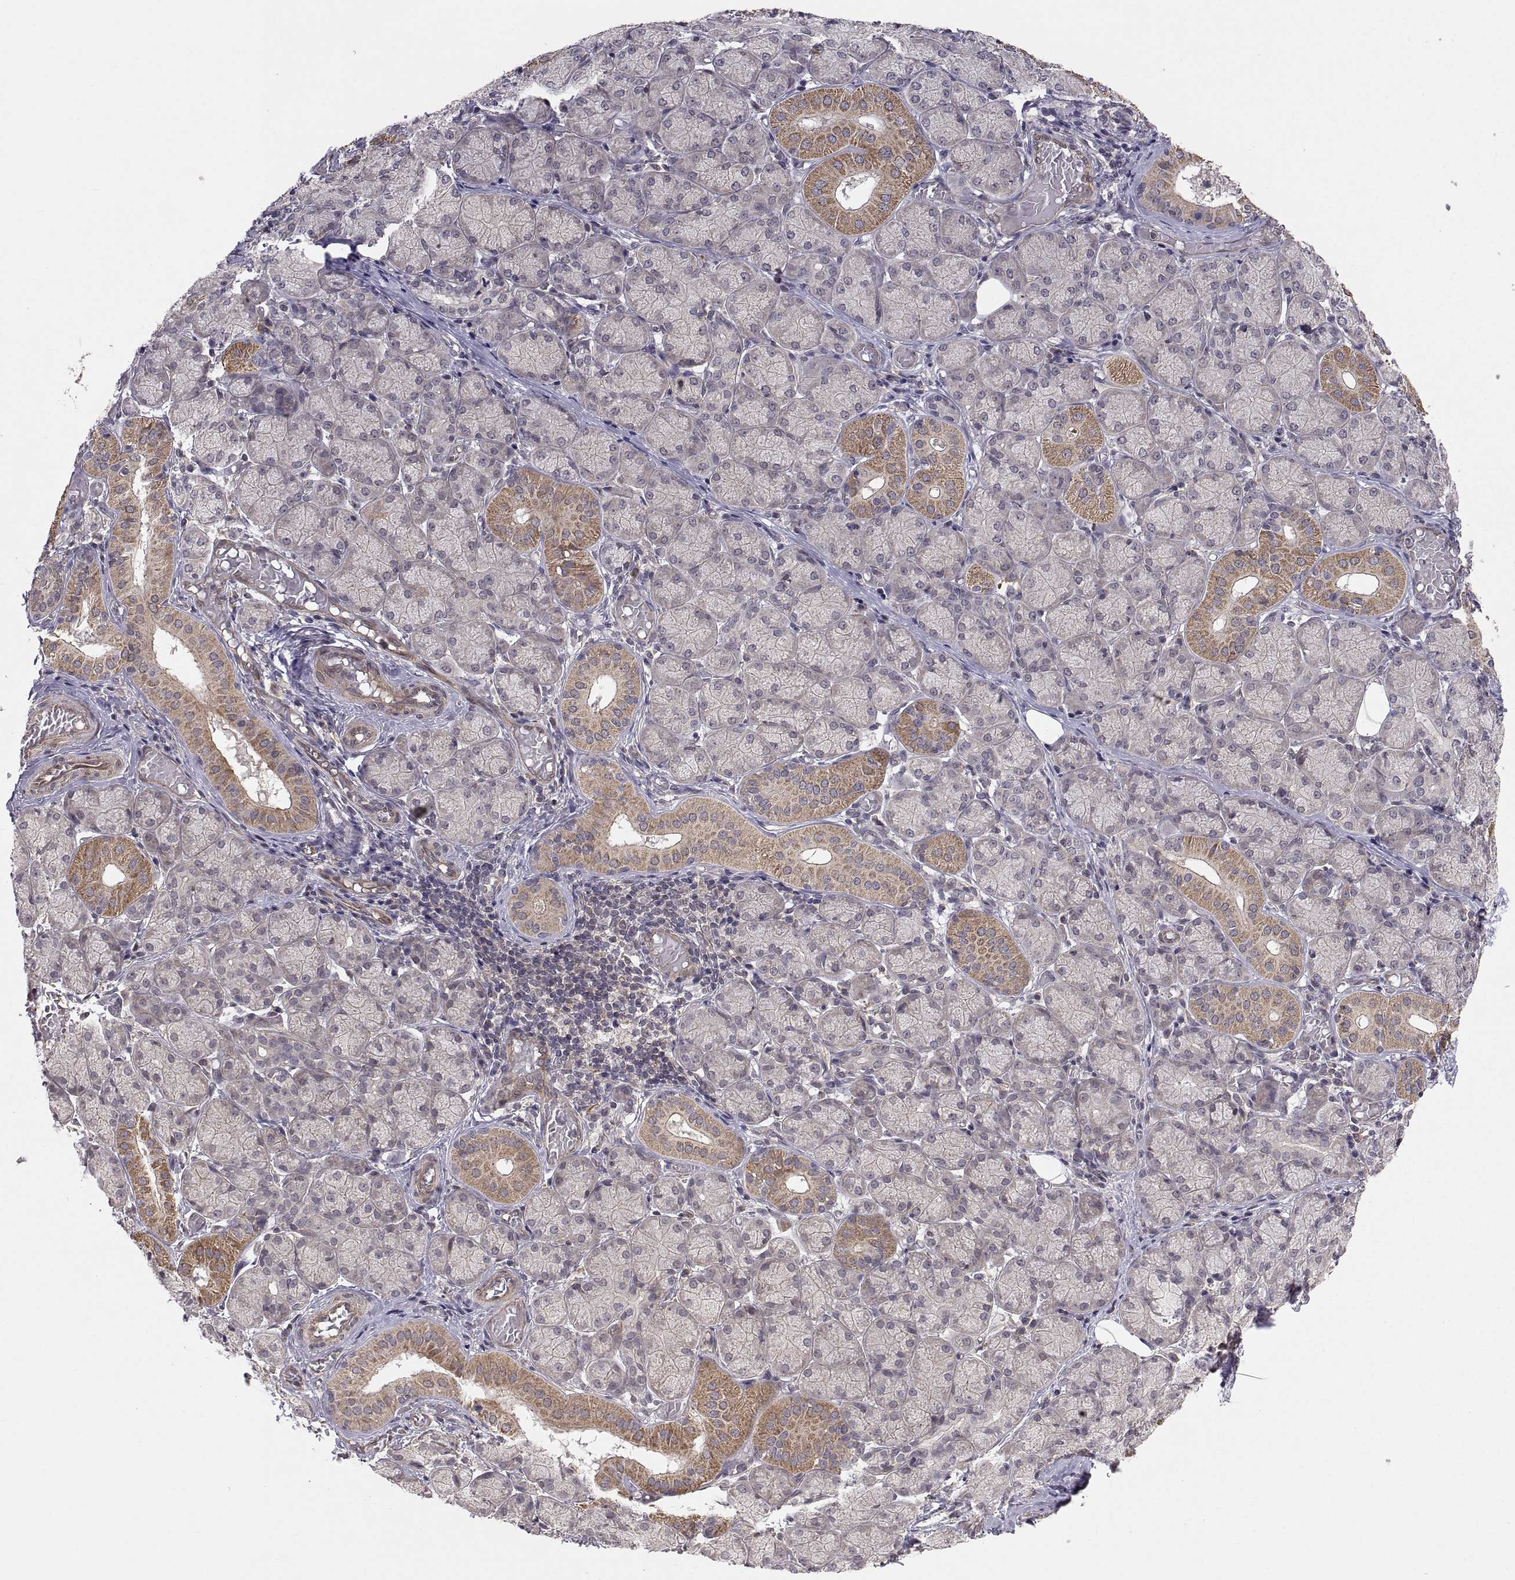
{"staining": {"intensity": "strong", "quantity": "<25%", "location": "cytoplasmic/membranous"}, "tissue": "salivary gland", "cell_type": "Glandular cells", "image_type": "normal", "snomed": [{"axis": "morphology", "description": "Normal tissue, NOS"}, {"axis": "topography", "description": "Salivary gland"}, {"axis": "topography", "description": "Peripheral nerve tissue"}], "caption": "A histopathology image of salivary gland stained for a protein shows strong cytoplasmic/membranous brown staining in glandular cells.", "gene": "ABL2", "patient": {"sex": "female", "age": 24}}